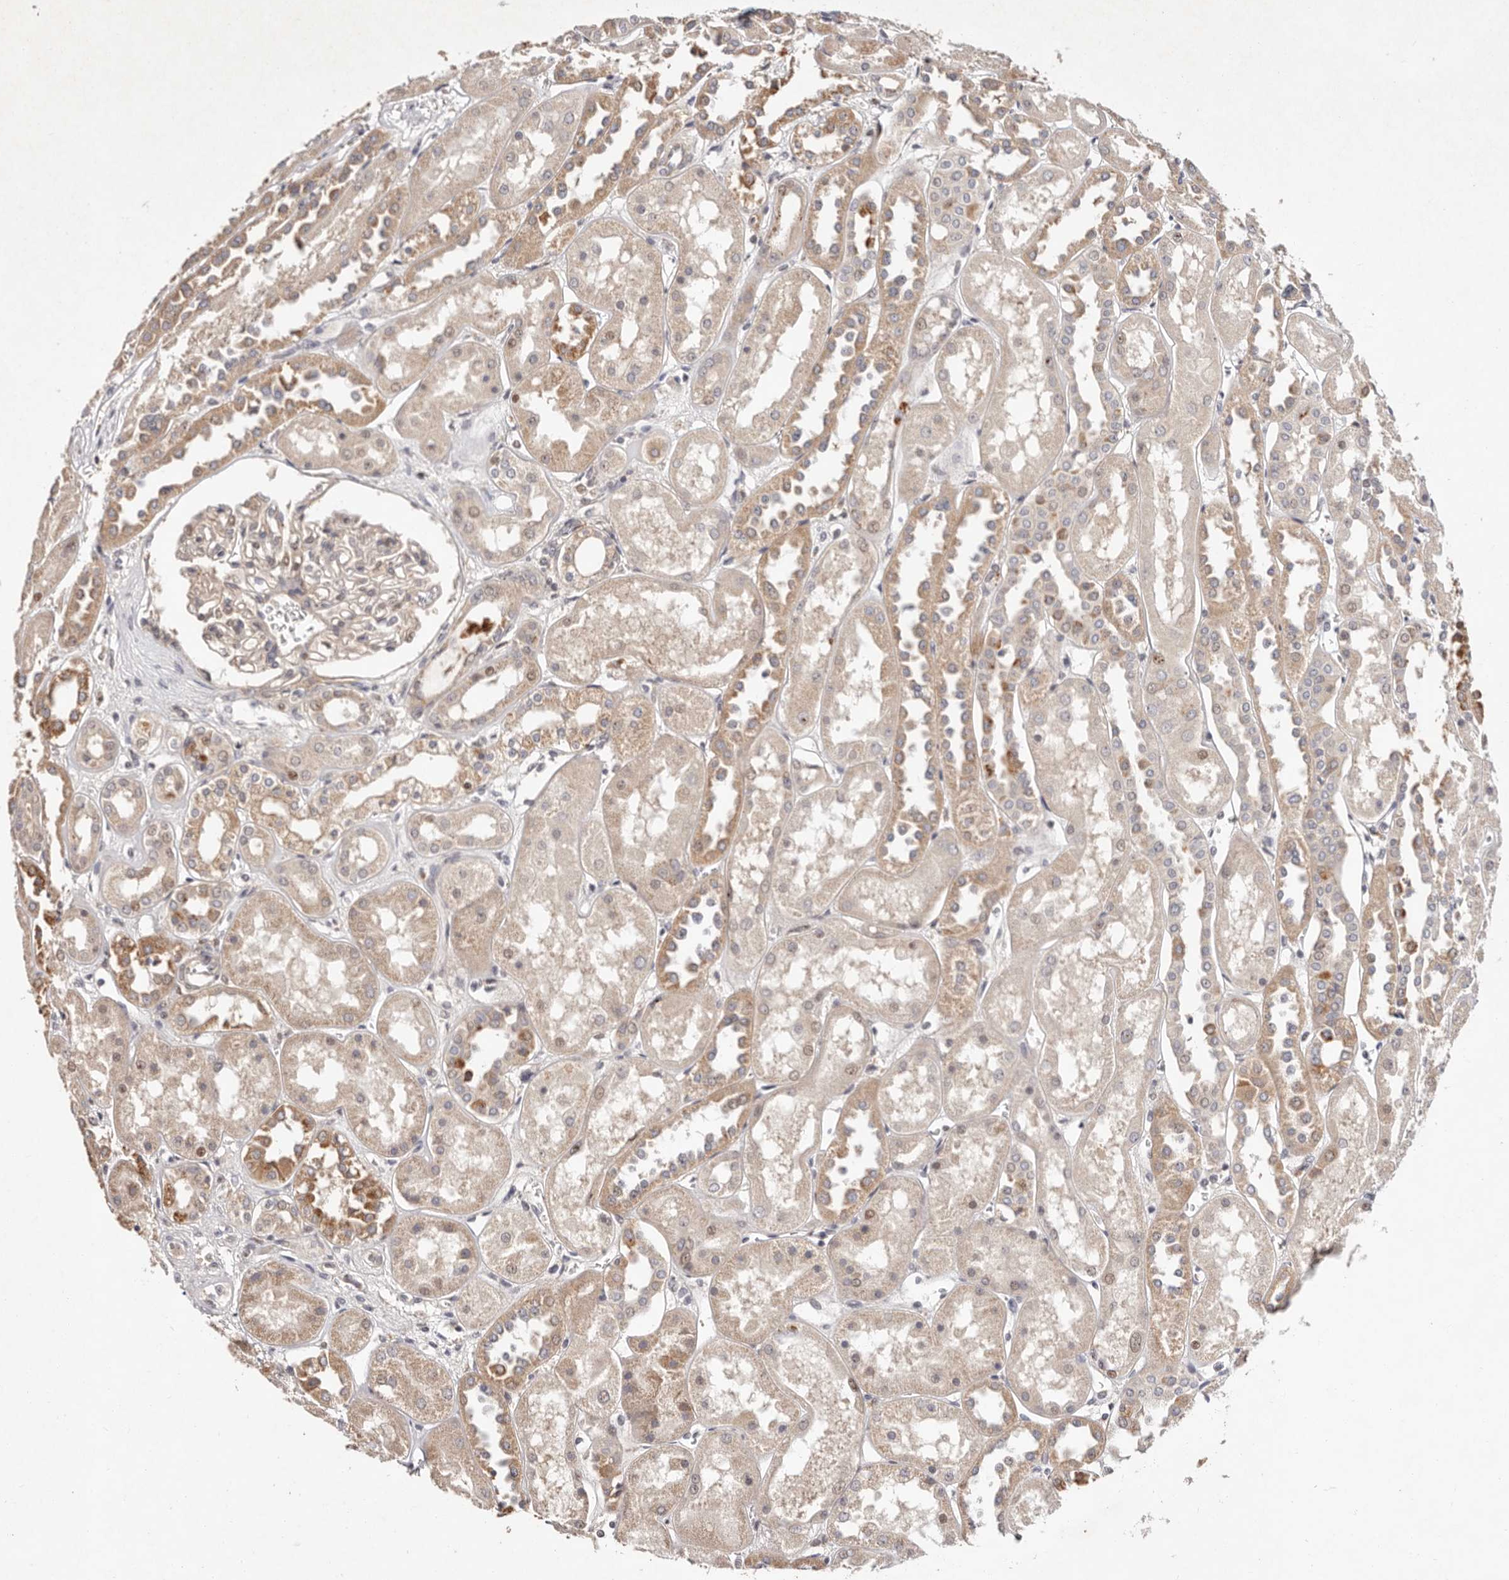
{"staining": {"intensity": "weak", "quantity": ">75%", "location": "cytoplasmic/membranous"}, "tissue": "kidney", "cell_type": "Cells in glomeruli", "image_type": "normal", "snomed": [{"axis": "morphology", "description": "Normal tissue, NOS"}, {"axis": "topography", "description": "Kidney"}], "caption": "IHC of normal human kidney reveals low levels of weak cytoplasmic/membranous staining in about >75% of cells in glomeruli. The staining was performed using DAB (3,3'-diaminobenzidine), with brown indicating positive protein expression. Nuclei are stained blue with hematoxylin.", "gene": "USP33", "patient": {"sex": "male", "age": 70}}